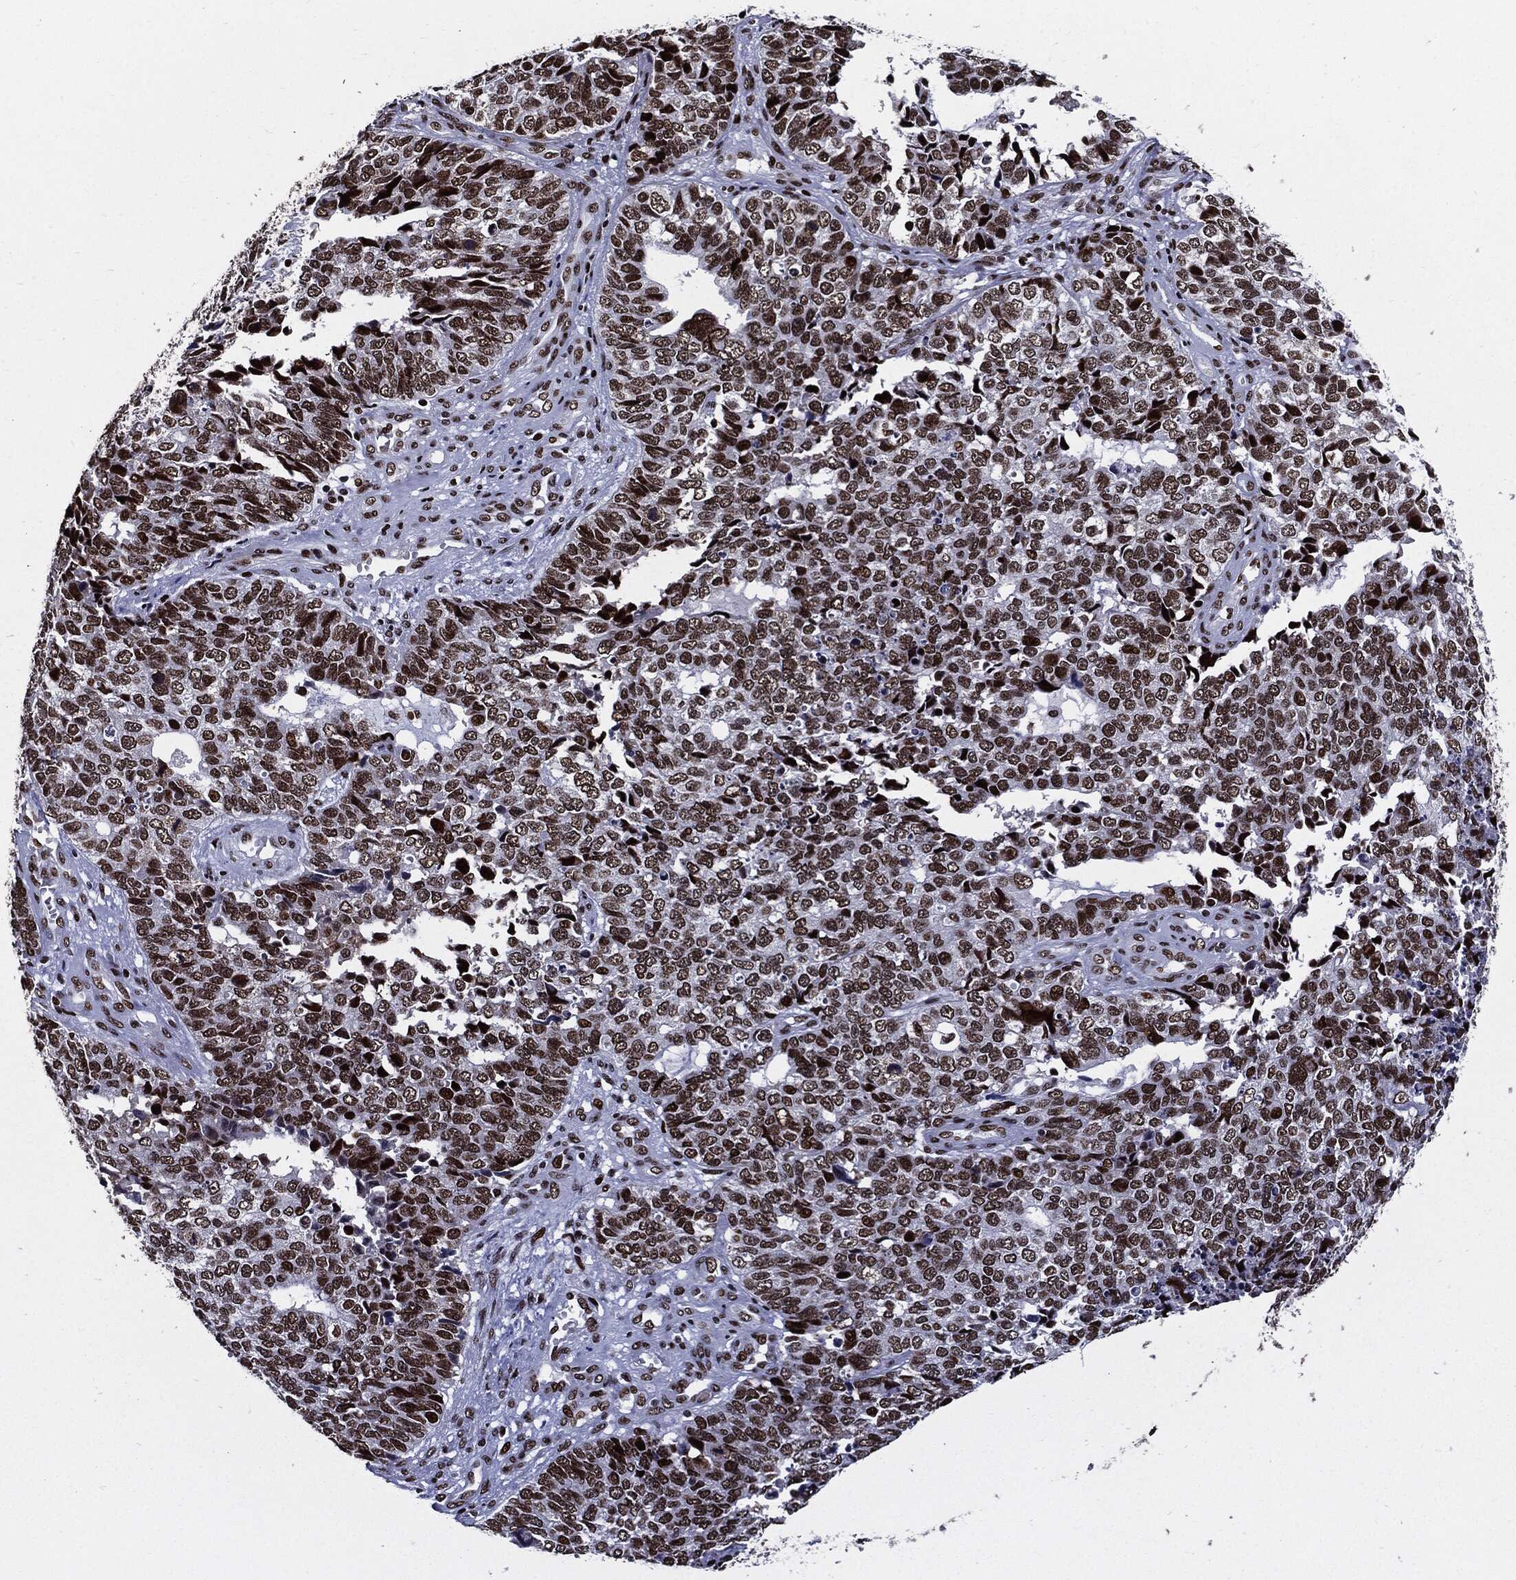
{"staining": {"intensity": "strong", "quantity": ">75%", "location": "nuclear"}, "tissue": "cervical cancer", "cell_type": "Tumor cells", "image_type": "cancer", "snomed": [{"axis": "morphology", "description": "Squamous cell carcinoma, NOS"}, {"axis": "topography", "description": "Cervix"}], "caption": "Human cervical cancer (squamous cell carcinoma) stained with a protein marker reveals strong staining in tumor cells.", "gene": "ZFP91", "patient": {"sex": "female", "age": 63}}